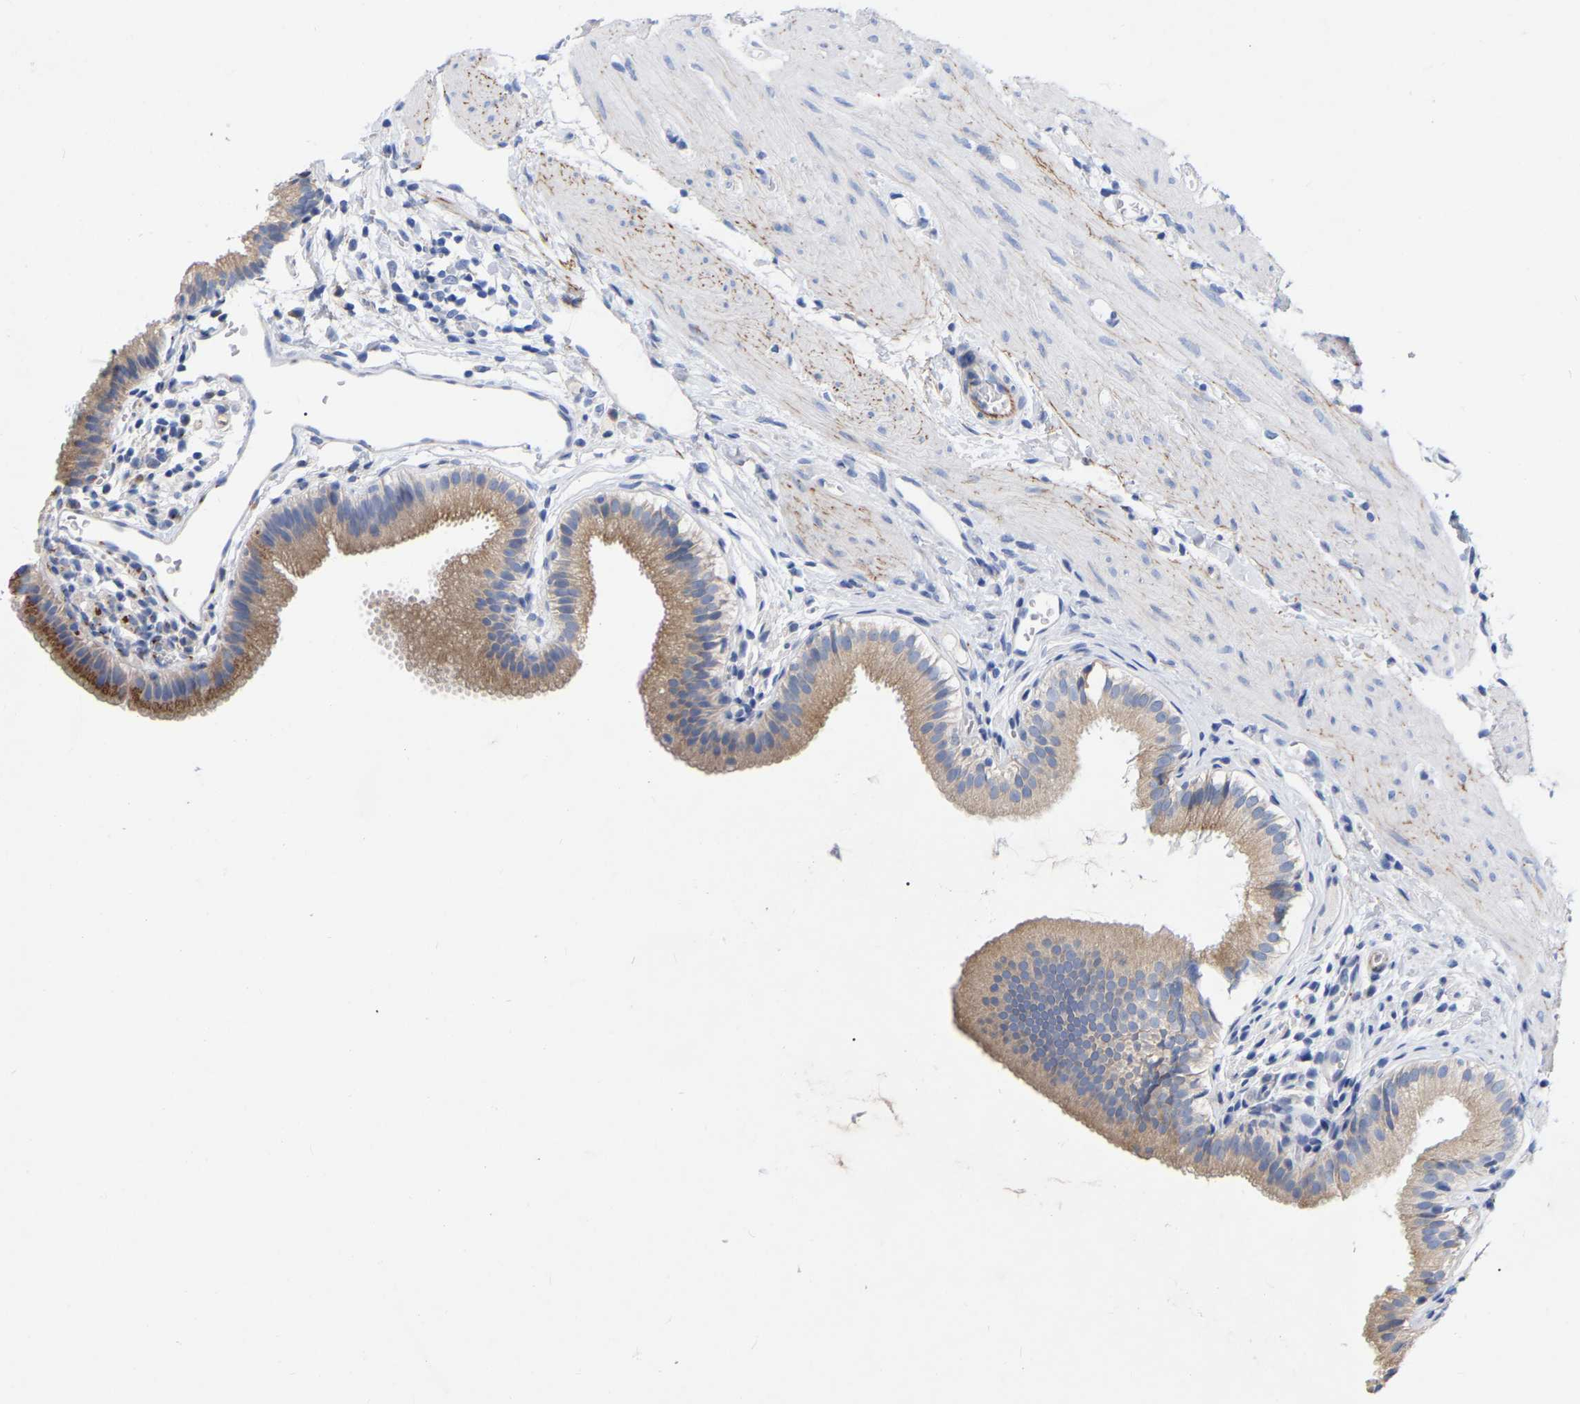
{"staining": {"intensity": "moderate", "quantity": ">75%", "location": "cytoplasmic/membranous"}, "tissue": "gallbladder", "cell_type": "Glandular cells", "image_type": "normal", "snomed": [{"axis": "morphology", "description": "Normal tissue, NOS"}, {"axis": "topography", "description": "Gallbladder"}], "caption": "Immunohistochemistry (IHC) image of normal gallbladder: human gallbladder stained using IHC shows medium levels of moderate protein expression localized specifically in the cytoplasmic/membranous of glandular cells, appearing as a cytoplasmic/membranous brown color.", "gene": "STRIP2", "patient": {"sex": "female", "age": 26}}